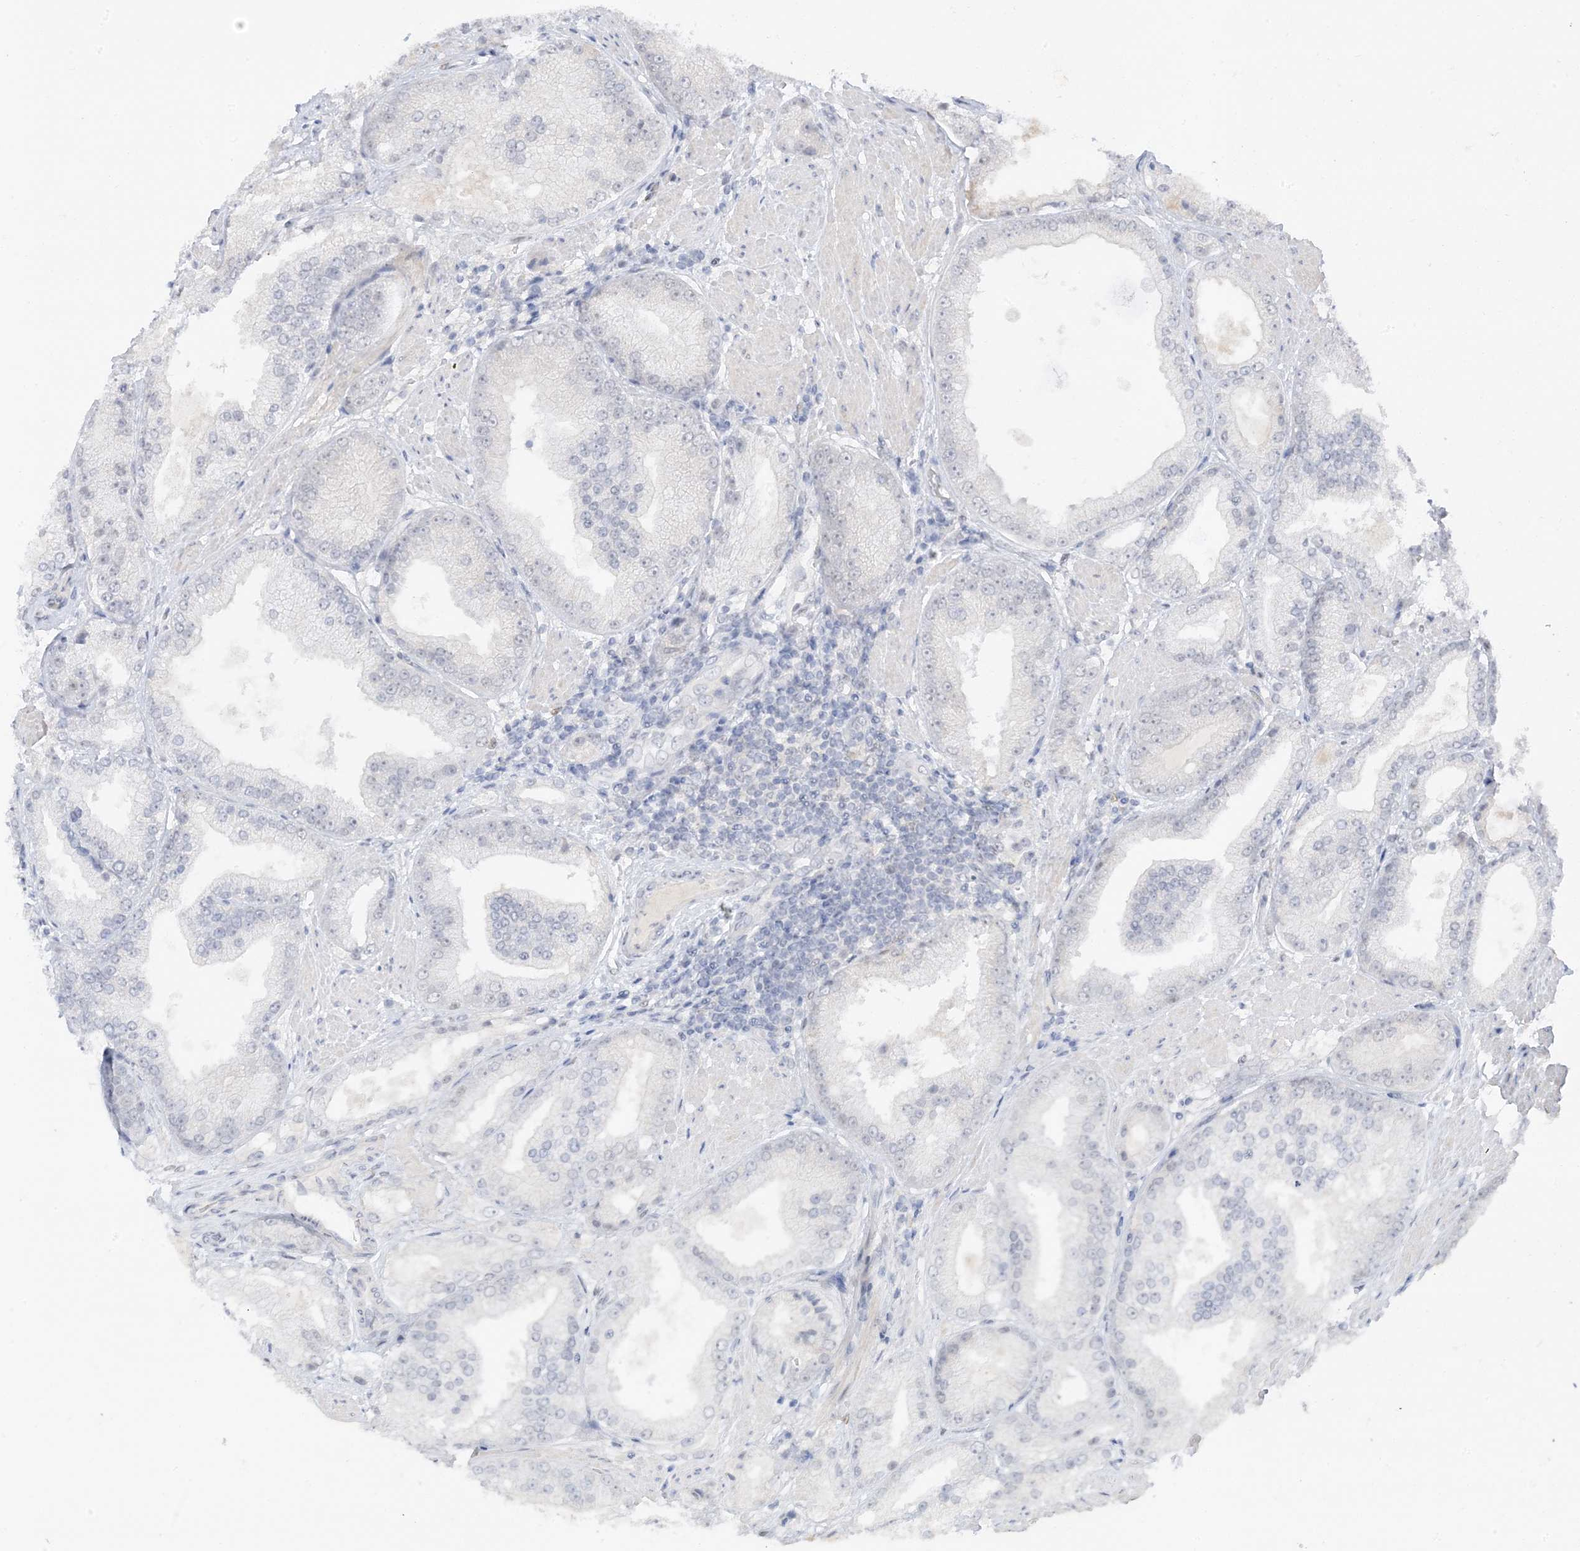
{"staining": {"intensity": "negative", "quantity": "none", "location": "none"}, "tissue": "prostate cancer", "cell_type": "Tumor cells", "image_type": "cancer", "snomed": [{"axis": "morphology", "description": "Adenocarcinoma, Low grade"}, {"axis": "topography", "description": "Prostate"}], "caption": "Histopathology image shows no protein positivity in tumor cells of prostate cancer tissue.", "gene": "MSL3", "patient": {"sex": "male", "age": 67}}